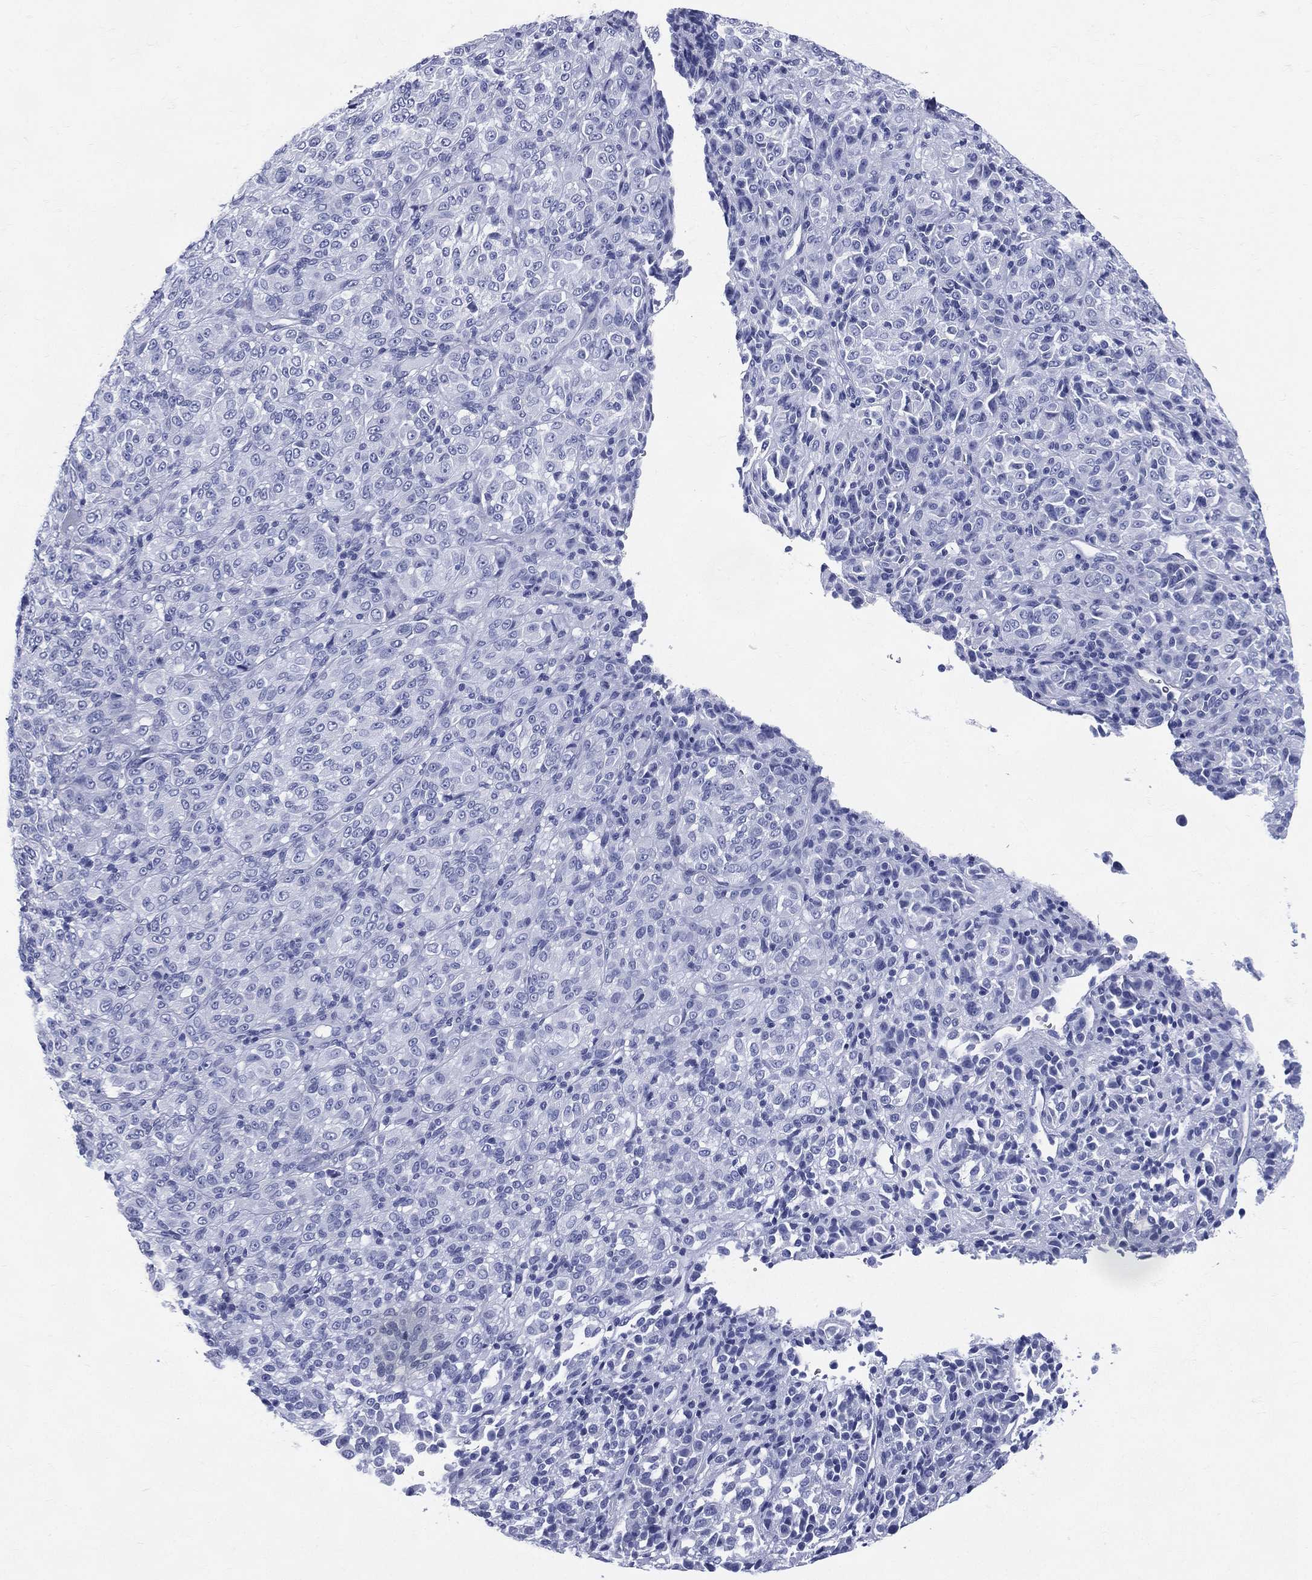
{"staining": {"intensity": "negative", "quantity": "none", "location": "none"}, "tissue": "melanoma", "cell_type": "Tumor cells", "image_type": "cancer", "snomed": [{"axis": "morphology", "description": "Malignant melanoma, Metastatic site"}, {"axis": "topography", "description": "Brain"}], "caption": "Human melanoma stained for a protein using immunohistochemistry shows no positivity in tumor cells.", "gene": "ETNPPL", "patient": {"sex": "female", "age": 56}}